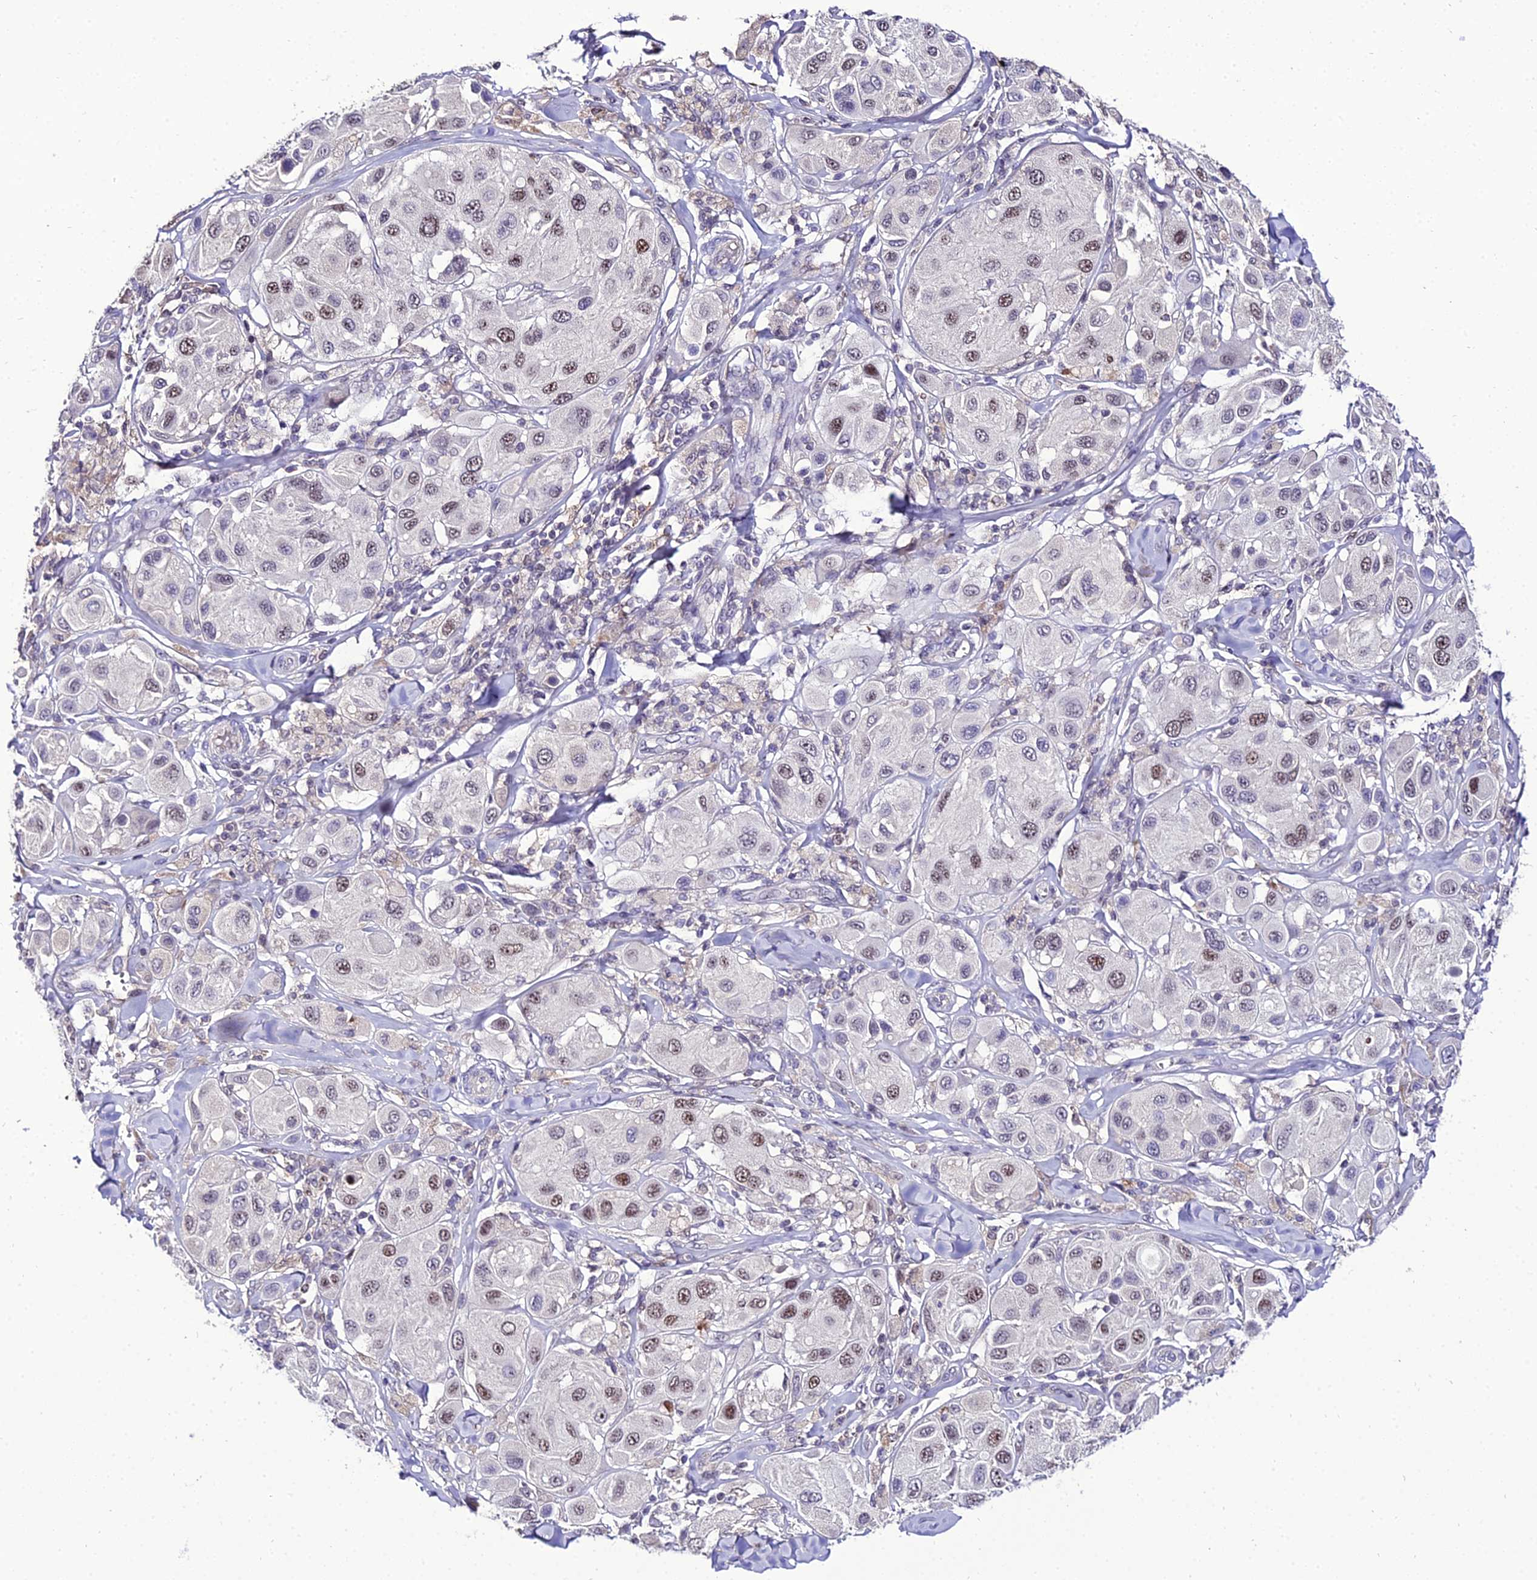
{"staining": {"intensity": "moderate", "quantity": "25%-75%", "location": "nuclear"}, "tissue": "melanoma", "cell_type": "Tumor cells", "image_type": "cancer", "snomed": [{"axis": "morphology", "description": "Malignant melanoma, Metastatic site"}, {"axis": "topography", "description": "Skin"}], "caption": "DAB immunohistochemical staining of melanoma exhibits moderate nuclear protein positivity in approximately 25%-75% of tumor cells.", "gene": "SHQ1", "patient": {"sex": "male", "age": 41}}